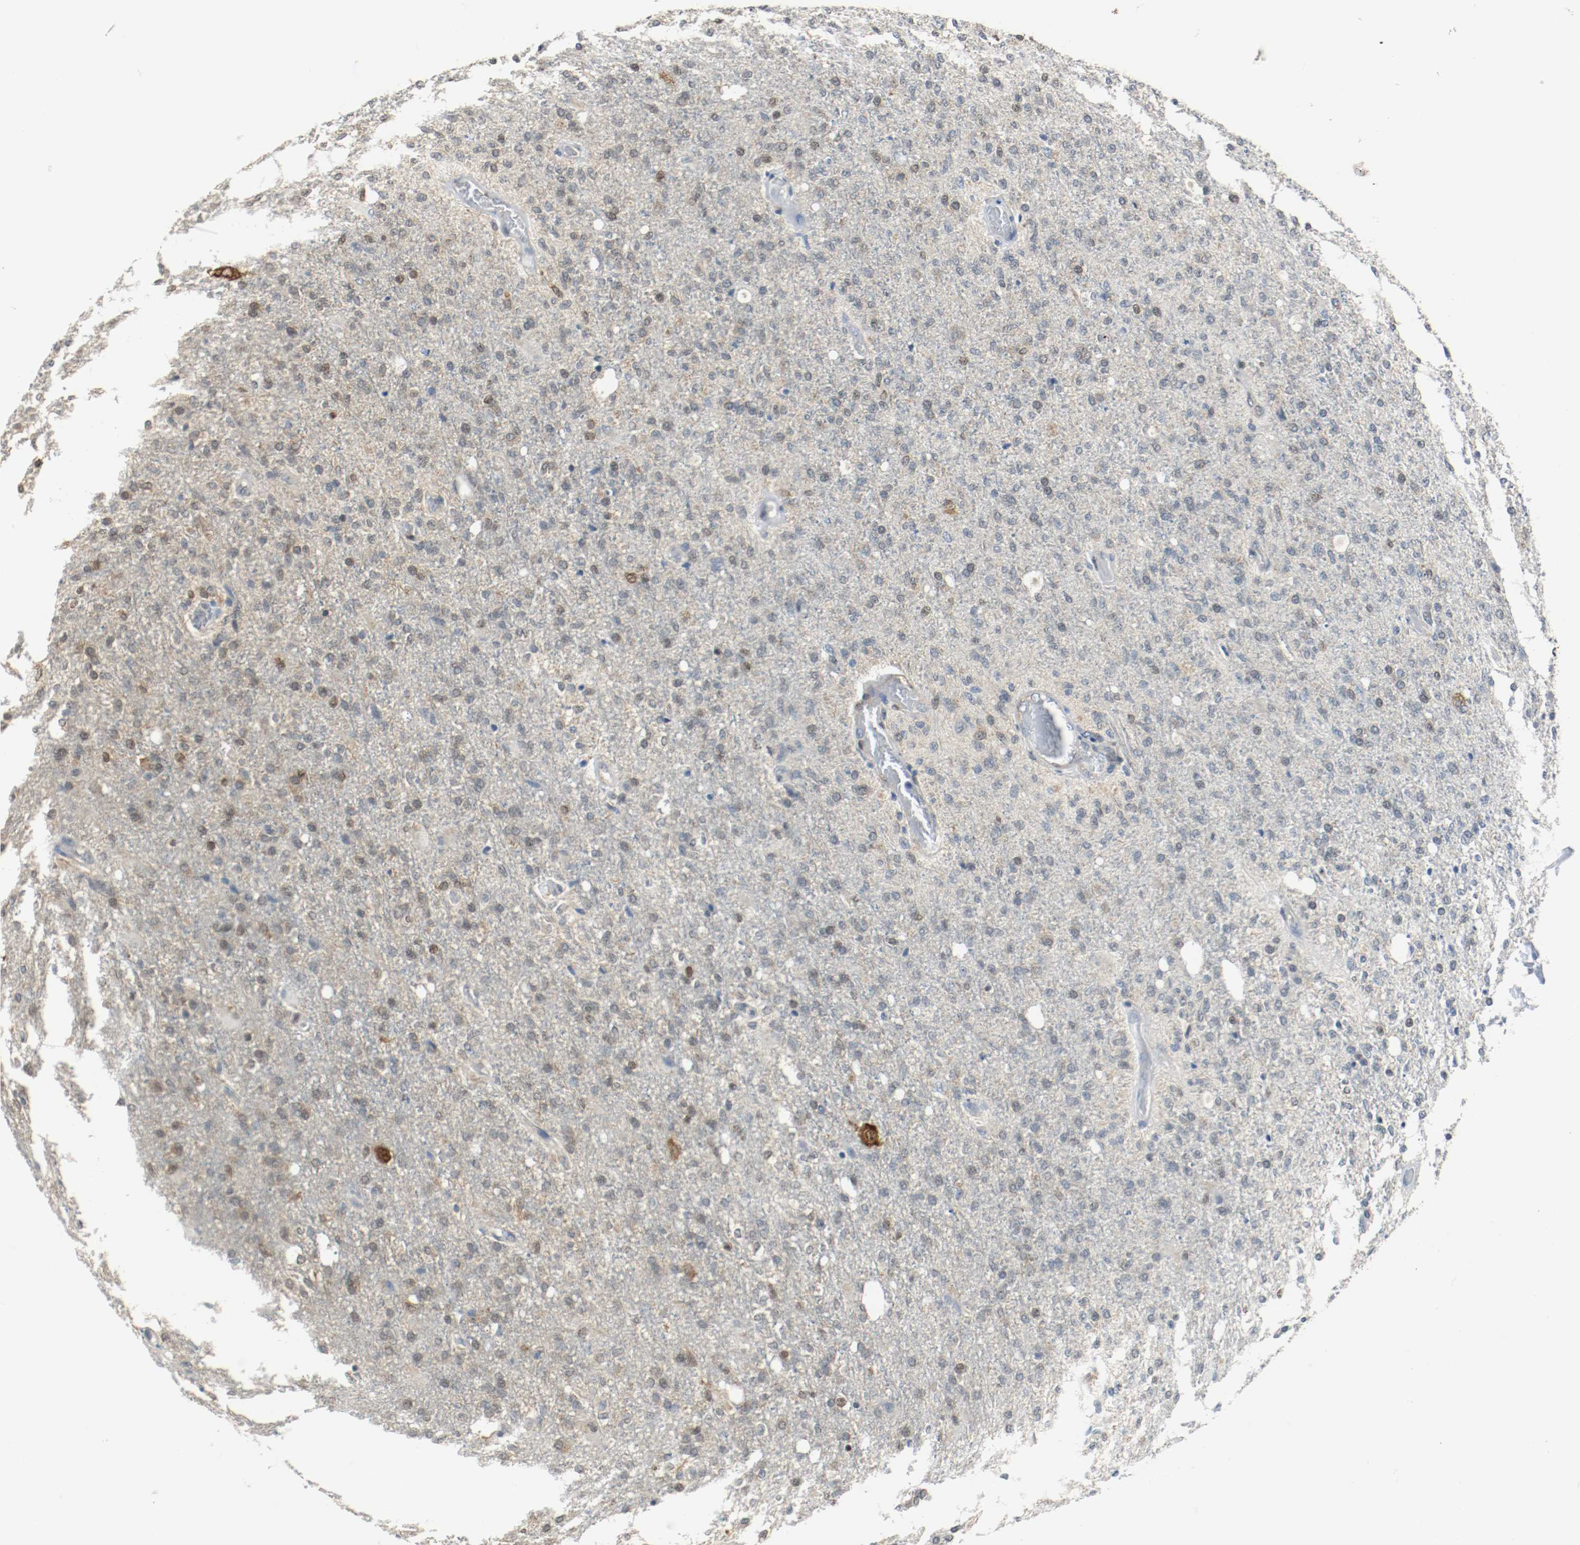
{"staining": {"intensity": "moderate", "quantity": "25%-75%", "location": "cytoplasmic/membranous,nuclear"}, "tissue": "glioma", "cell_type": "Tumor cells", "image_type": "cancer", "snomed": [{"axis": "morphology", "description": "Normal tissue, NOS"}, {"axis": "morphology", "description": "Glioma, malignant, High grade"}, {"axis": "topography", "description": "Cerebral cortex"}], "caption": "Immunohistochemical staining of malignant high-grade glioma reveals medium levels of moderate cytoplasmic/membranous and nuclear staining in about 25%-75% of tumor cells.", "gene": "PPME1", "patient": {"sex": "male", "age": 77}}